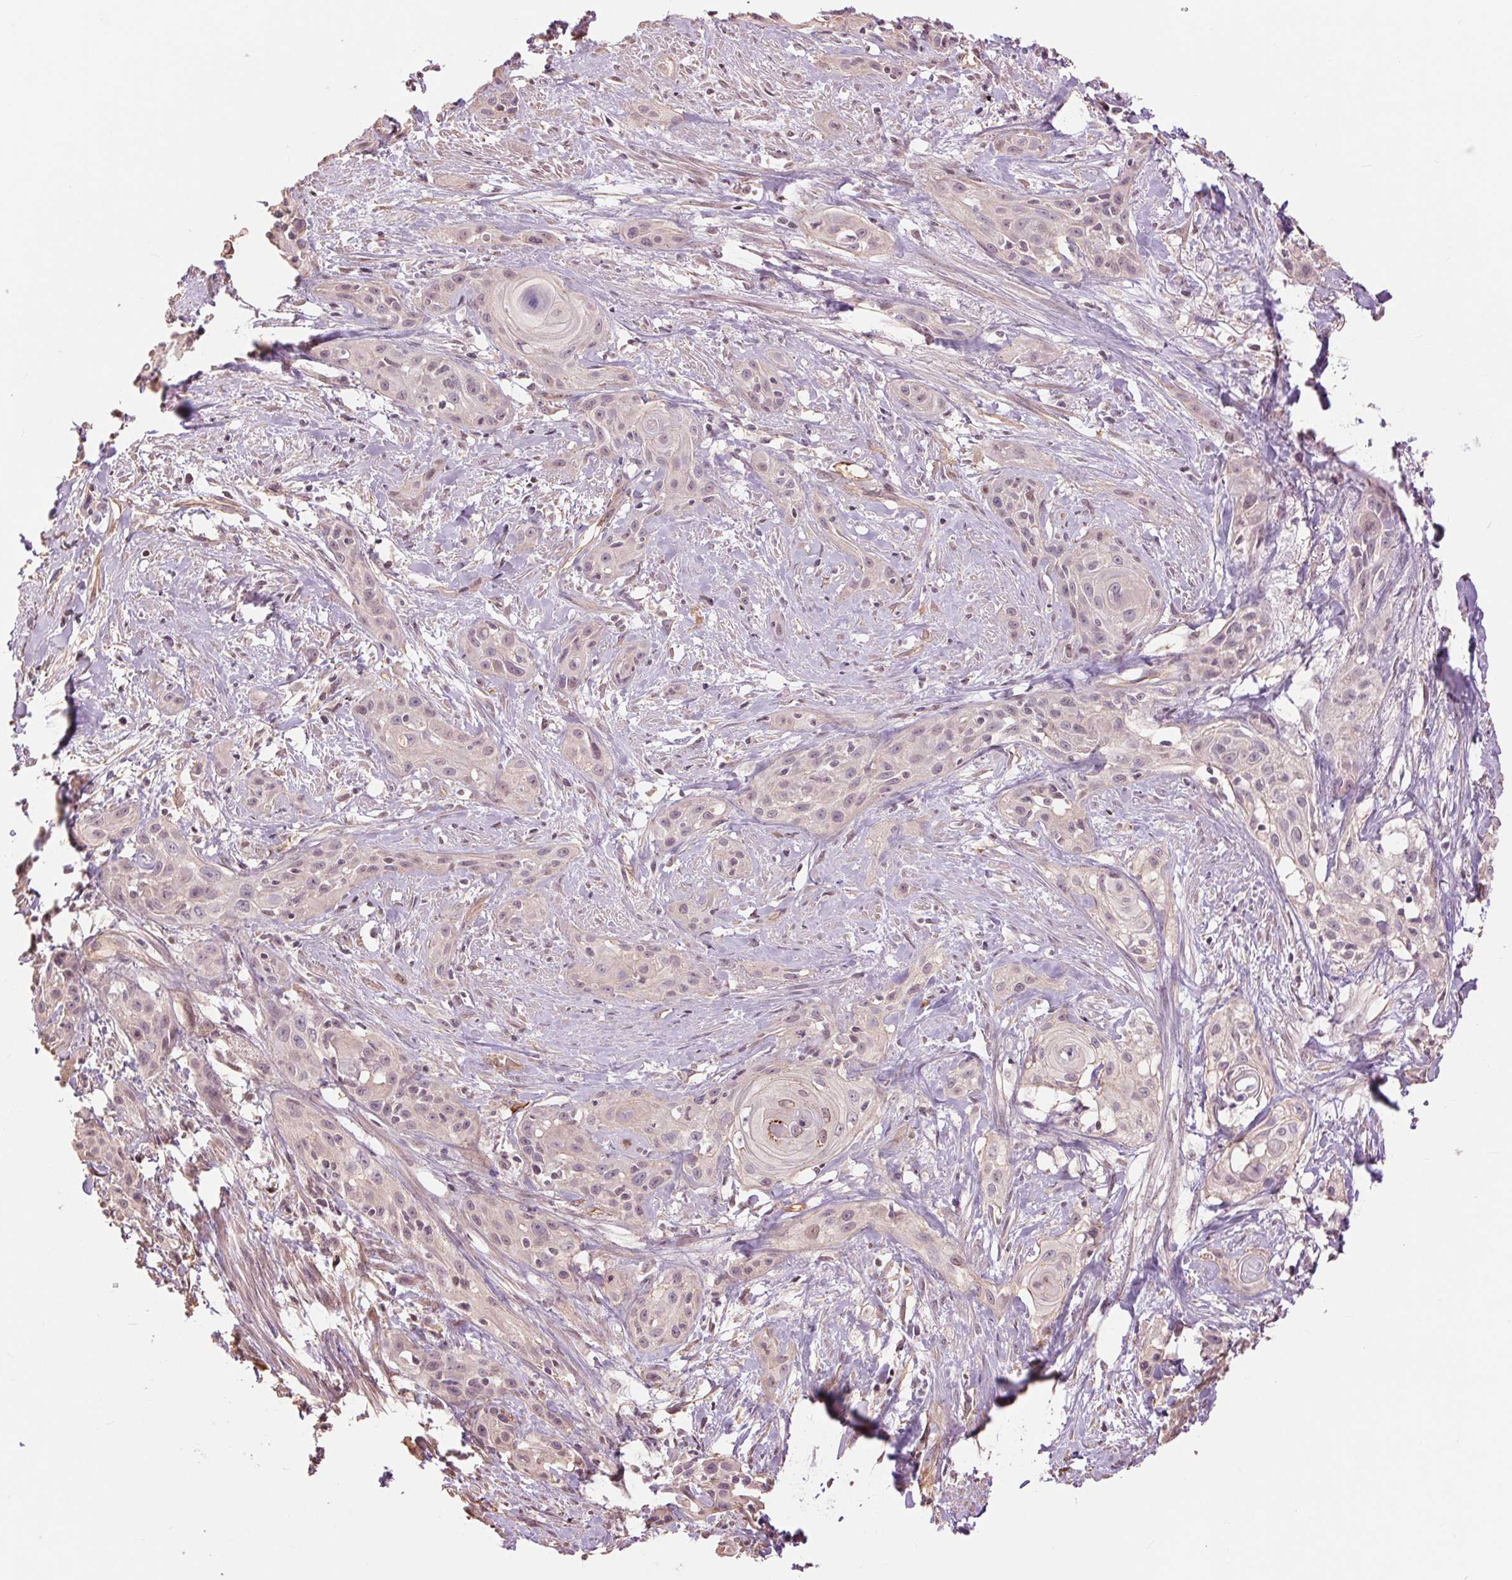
{"staining": {"intensity": "weak", "quantity": "<25%", "location": "nuclear"}, "tissue": "skin cancer", "cell_type": "Tumor cells", "image_type": "cancer", "snomed": [{"axis": "morphology", "description": "Squamous cell carcinoma, NOS"}, {"axis": "topography", "description": "Skin"}, {"axis": "topography", "description": "Anal"}], "caption": "An immunohistochemistry (IHC) photomicrograph of squamous cell carcinoma (skin) is shown. There is no staining in tumor cells of squamous cell carcinoma (skin).", "gene": "PALM", "patient": {"sex": "male", "age": 64}}